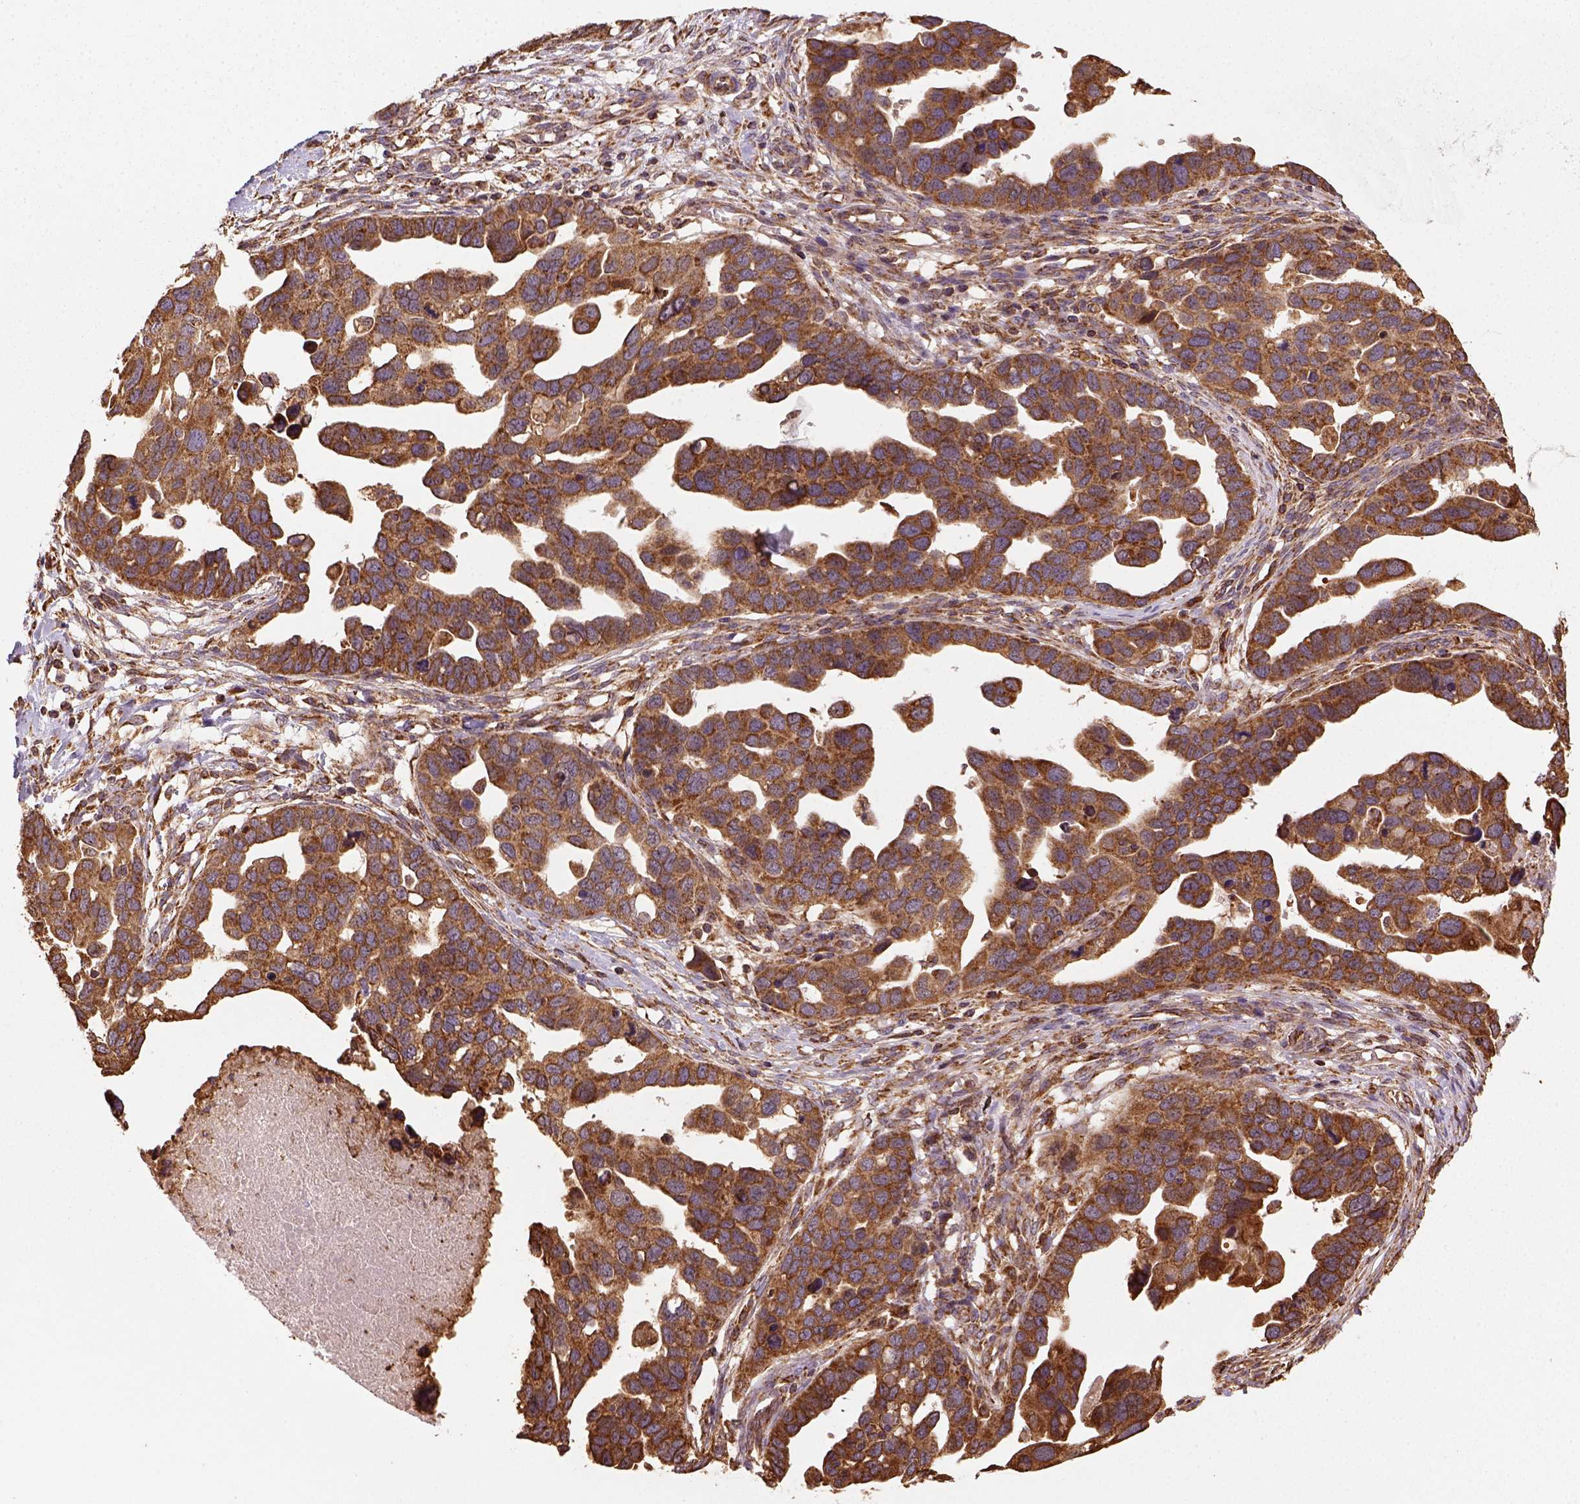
{"staining": {"intensity": "strong", "quantity": ">75%", "location": "cytoplasmic/membranous"}, "tissue": "ovarian cancer", "cell_type": "Tumor cells", "image_type": "cancer", "snomed": [{"axis": "morphology", "description": "Cystadenocarcinoma, serous, NOS"}, {"axis": "topography", "description": "Ovary"}], "caption": "This photomicrograph shows IHC staining of ovarian cancer, with high strong cytoplasmic/membranous expression in about >75% of tumor cells.", "gene": "MAPK8IP3", "patient": {"sex": "female", "age": 54}}